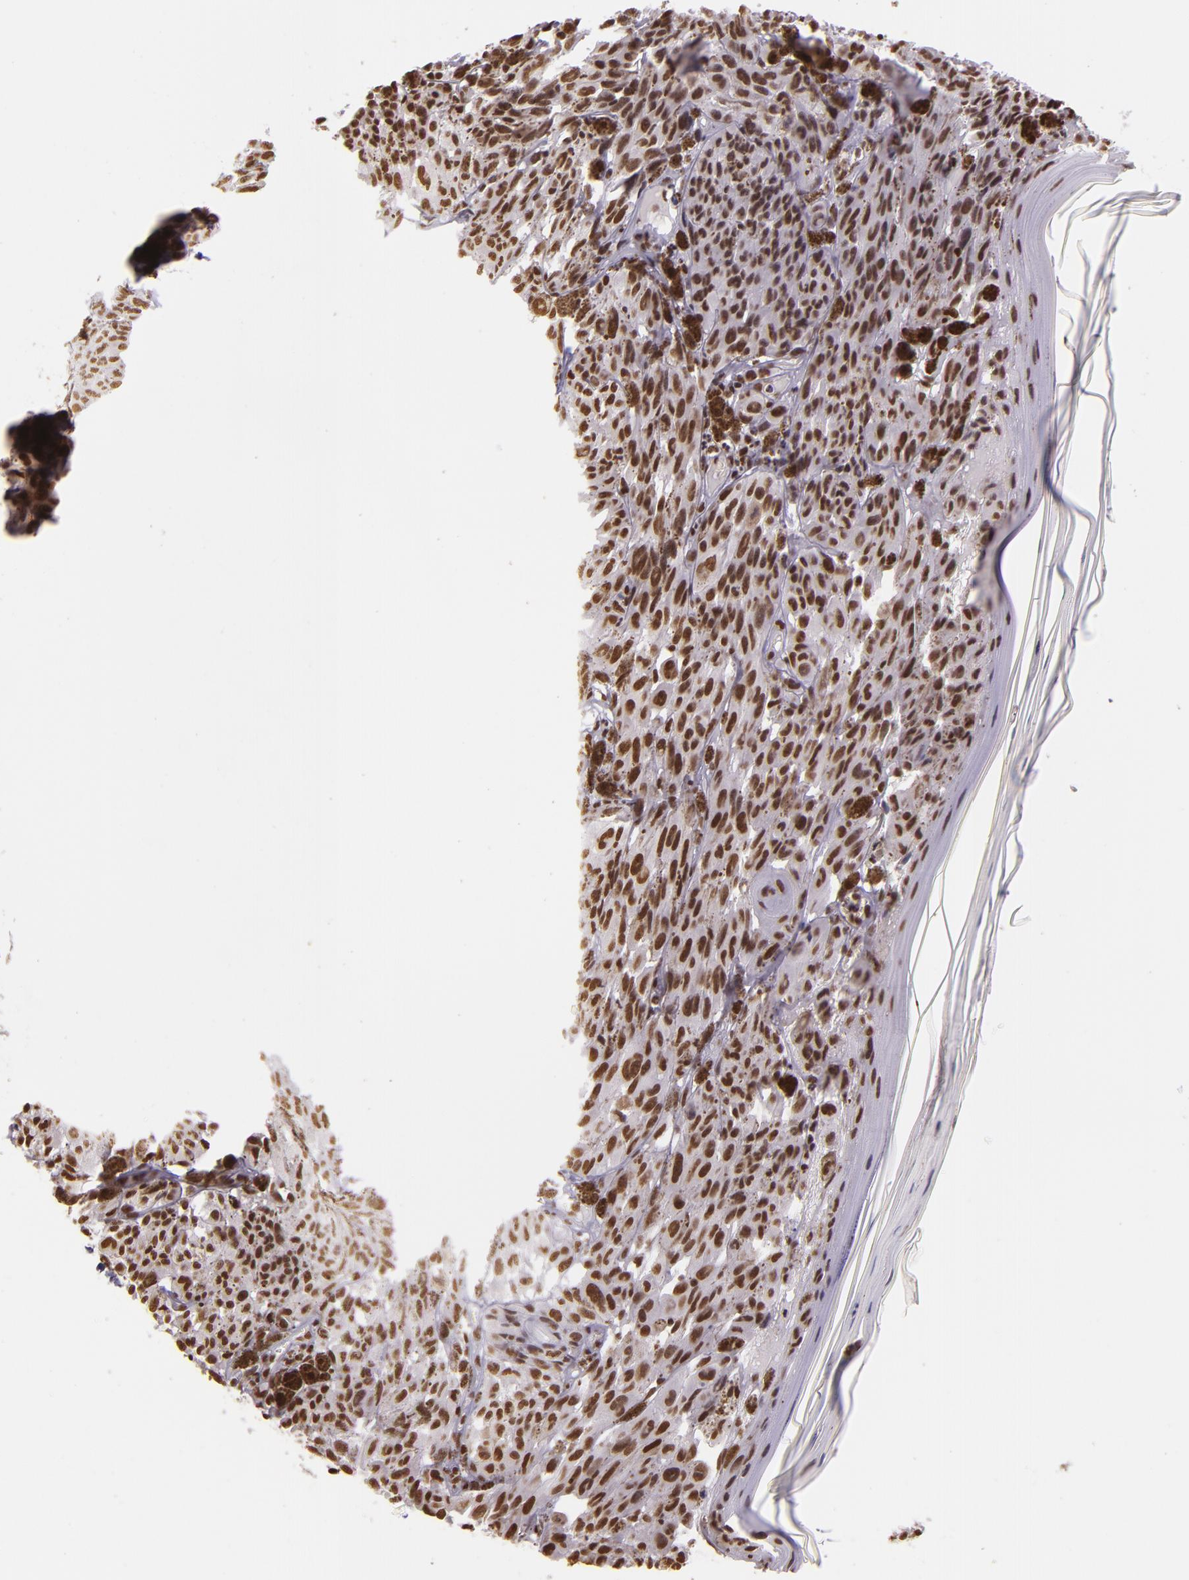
{"staining": {"intensity": "moderate", "quantity": ">75%", "location": "nuclear"}, "tissue": "melanoma", "cell_type": "Tumor cells", "image_type": "cancer", "snomed": [{"axis": "morphology", "description": "Malignant melanoma, NOS"}, {"axis": "topography", "description": "Skin"}], "caption": "This photomicrograph reveals immunohistochemistry staining of melanoma, with medium moderate nuclear positivity in approximately >75% of tumor cells.", "gene": "USF1", "patient": {"sex": "female", "age": 72}}